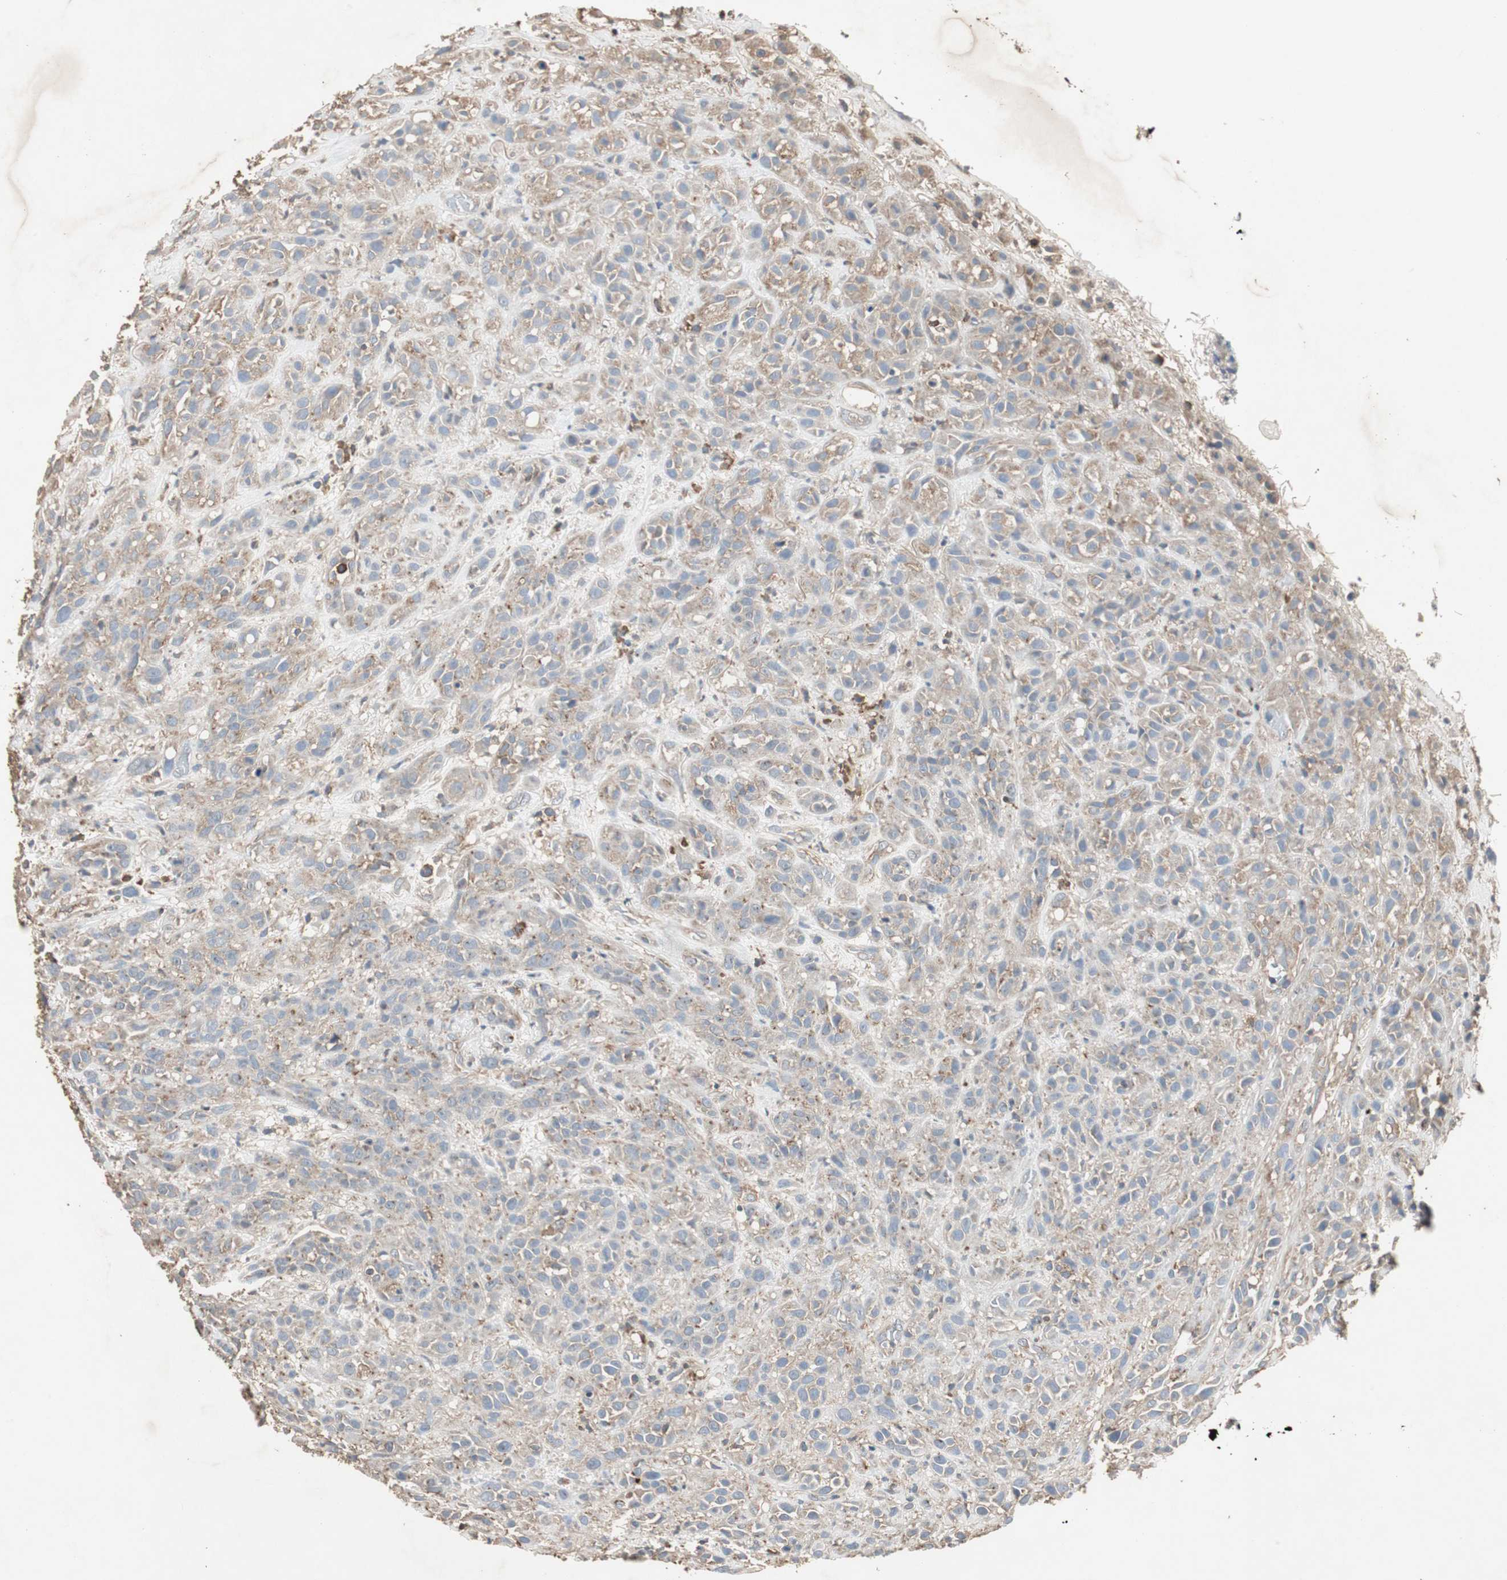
{"staining": {"intensity": "weak", "quantity": "25%-75%", "location": "cytoplasmic/membranous"}, "tissue": "head and neck cancer", "cell_type": "Tumor cells", "image_type": "cancer", "snomed": [{"axis": "morphology", "description": "Squamous cell carcinoma, NOS"}, {"axis": "topography", "description": "Head-Neck"}], "caption": "The micrograph displays a brown stain indicating the presence of a protein in the cytoplasmic/membranous of tumor cells in squamous cell carcinoma (head and neck).", "gene": "TNFRSF14", "patient": {"sex": "male", "age": 62}}